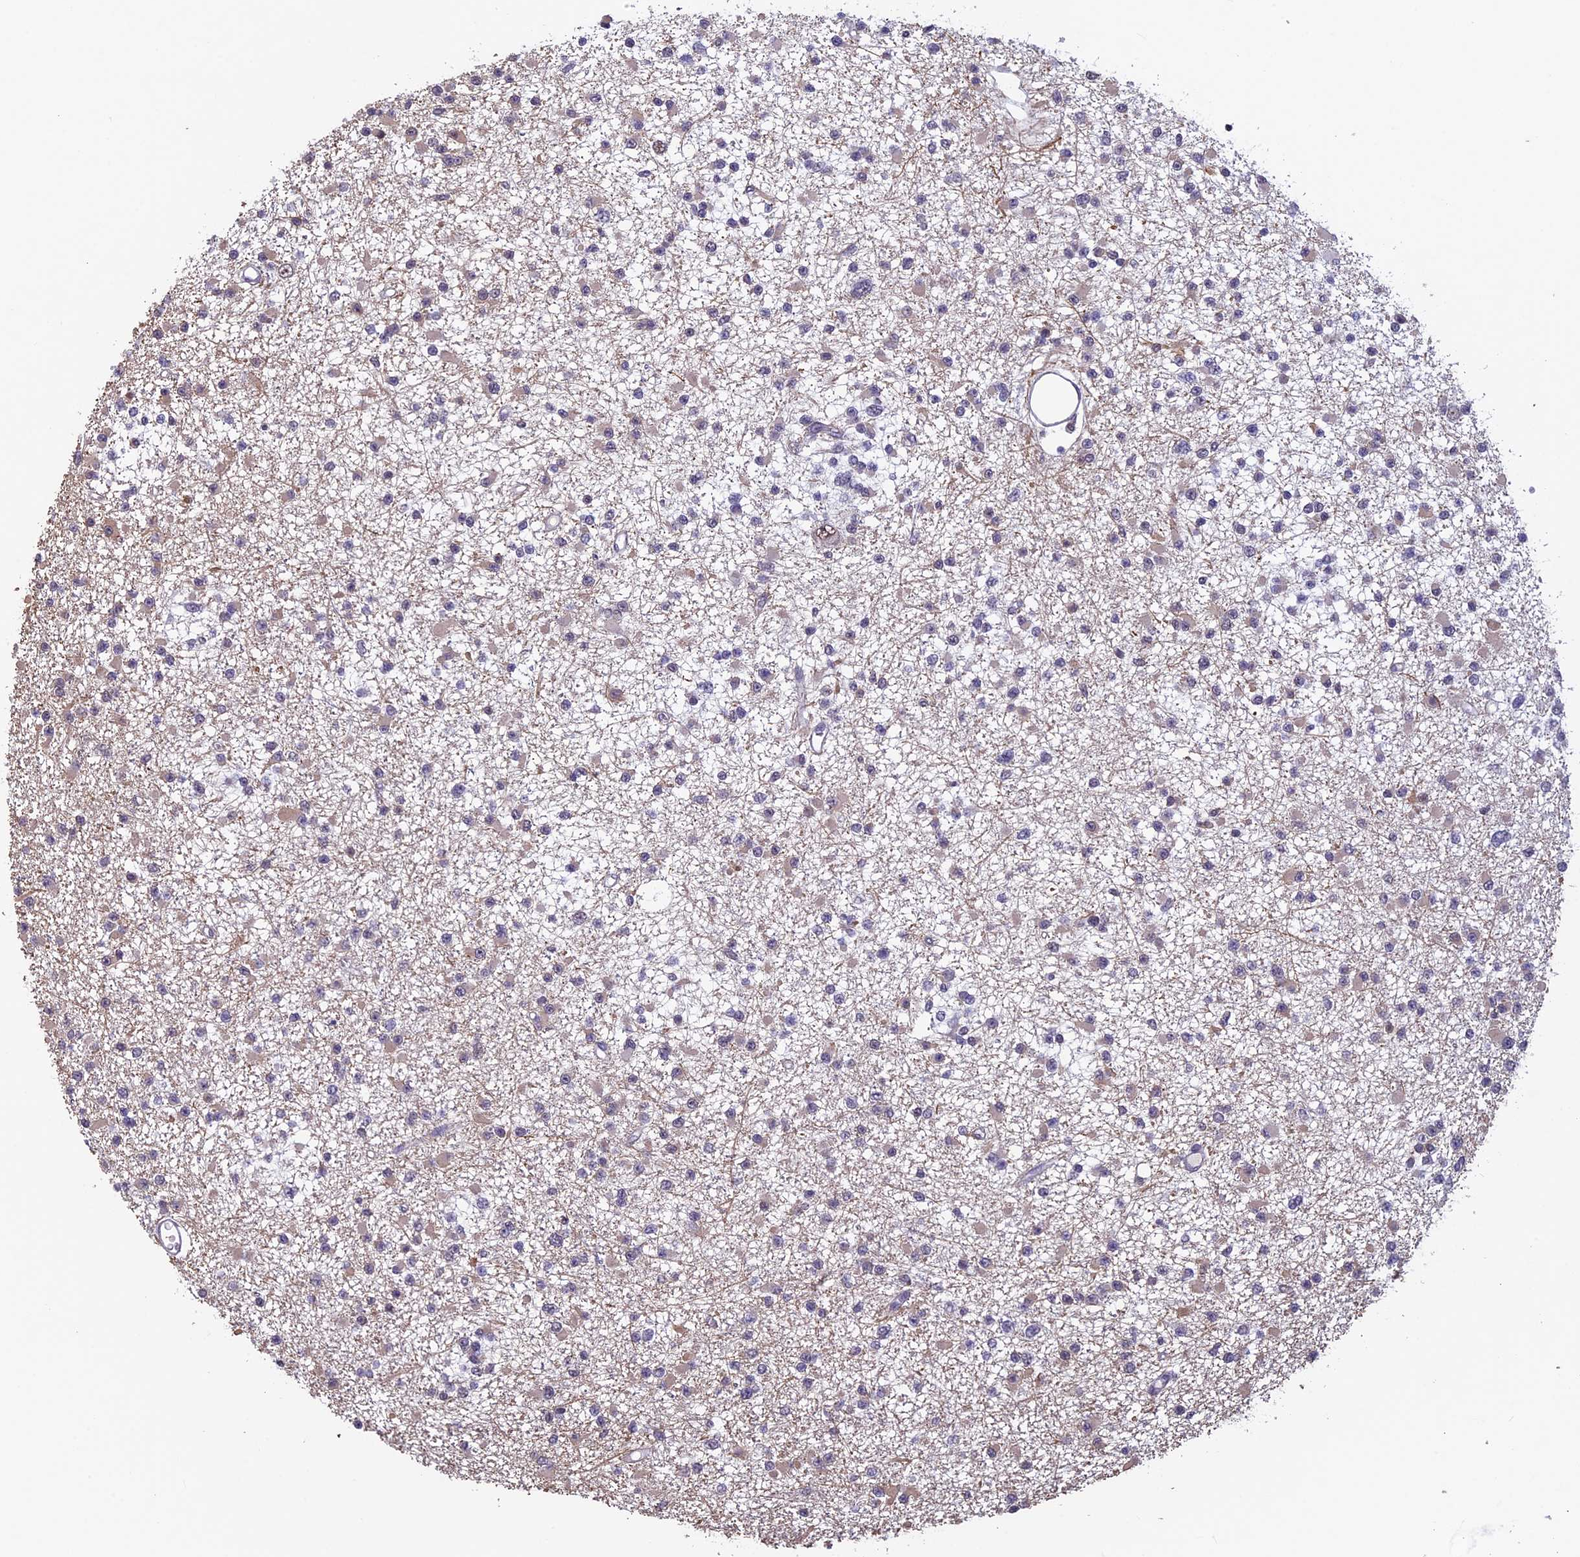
{"staining": {"intensity": "weak", "quantity": "25%-75%", "location": "cytoplasmic/membranous,nuclear"}, "tissue": "glioma", "cell_type": "Tumor cells", "image_type": "cancer", "snomed": [{"axis": "morphology", "description": "Glioma, malignant, Low grade"}, {"axis": "topography", "description": "Brain"}], "caption": "Brown immunohistochemical staining in glioma displays weak cytoplasmic/membranous and nuclear expression in approximately 25%-75% of tumor cells.", "gene": "RNF40", "patient": {"sex": "female", "age": 22}}